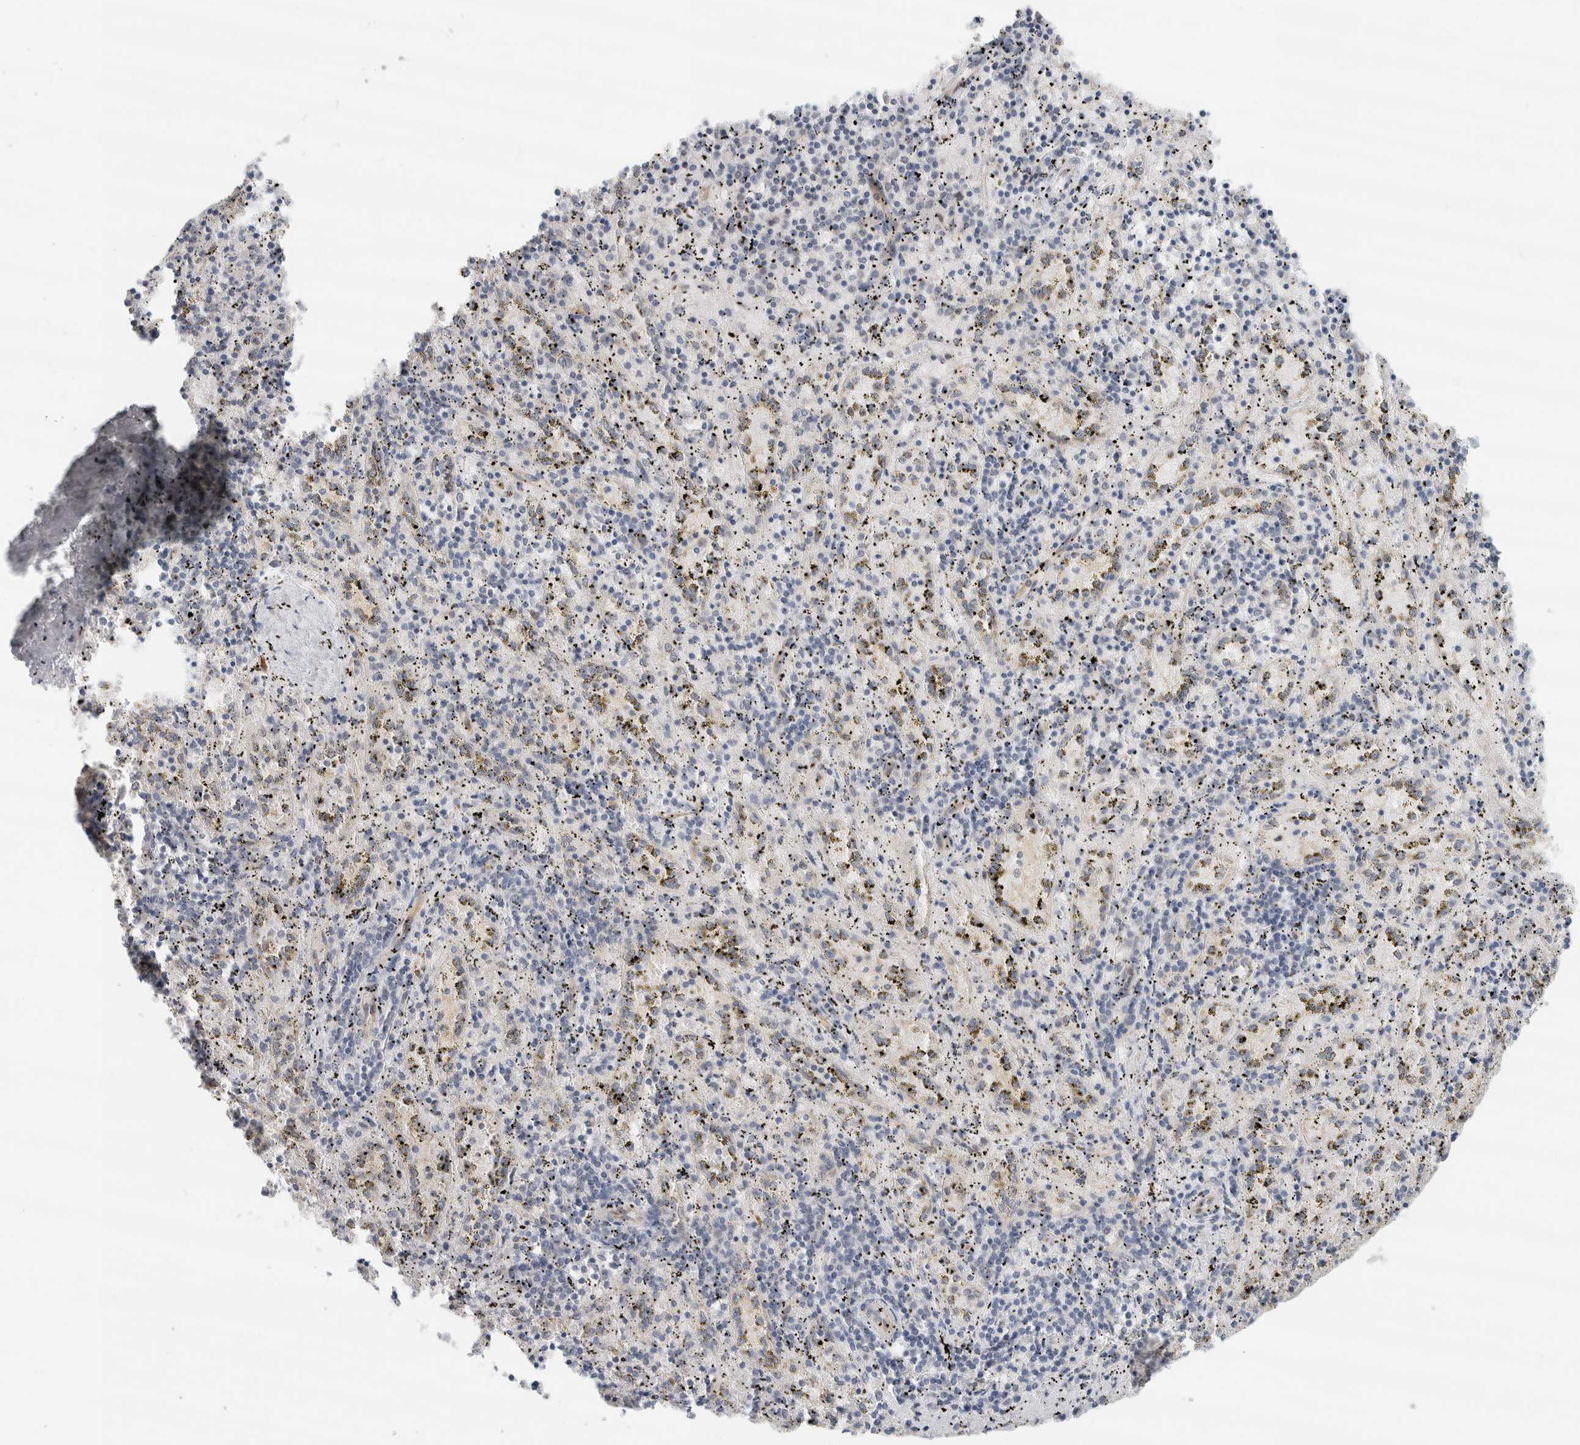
{"staining": {"intensity": "negative", "quantity": "none", "location": "none"}, "tissue": "spleen", "cell_type": "Cells in red pulp", "image_type": "normal", "snomed": [{"axis": "morphology", "description": "Normal tissue, NOS"}, {"axis": "topography", "description": "Spleen"}], "caption": "Spleen was stained to show a protein in brown. There is no significant staining in cells in red pulp. The staining is performed using DAB (3,3'-diaminobenzidine) brown chromogen with nuclei counter-stained in using hematoxylin.", "gene": "EIF4G3", "patient": {"sex": "male", "age": 11}}